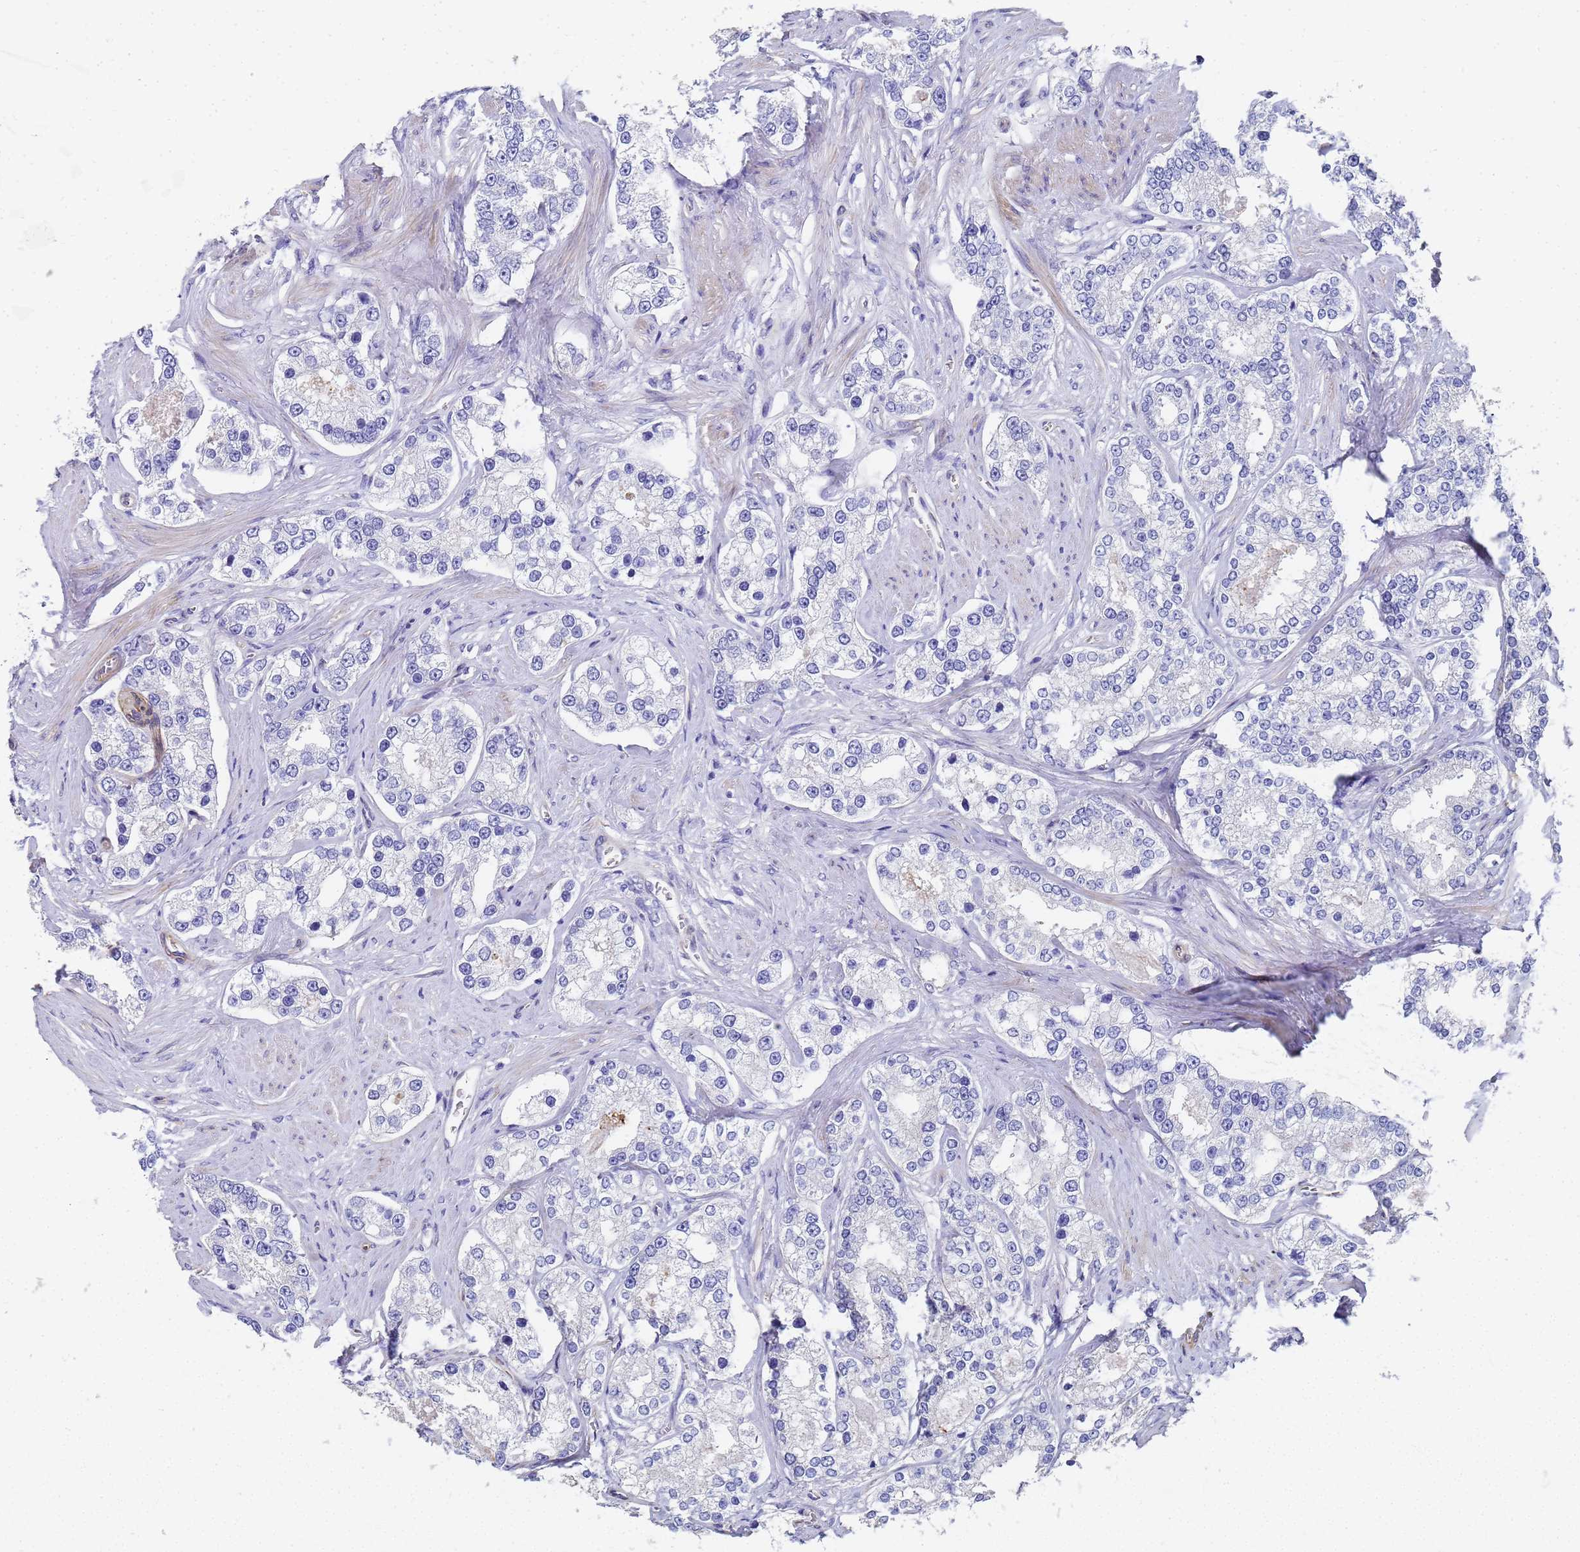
{"staining": {"intensity": "negative", "quantity": "none", "location": "none"}, "tissue": "prostate cancer", "cell_type": "Tumor cells", "image_type": "cancer", "snomed": [{"axis": "morphology", "description": "Normal tissue, NOS"}, {"axis": "morphology", "description": "Adenocarcinoma, High grade"}, {"axis": "topography", "description": "Prostate"}], "caption": "Image shows no significant protein positivity in tumor cells of prostate cancer (high-grade adenocarcinoma).", "gene": "TUBB1", "patient": {"sex": "male", "age": 83}}